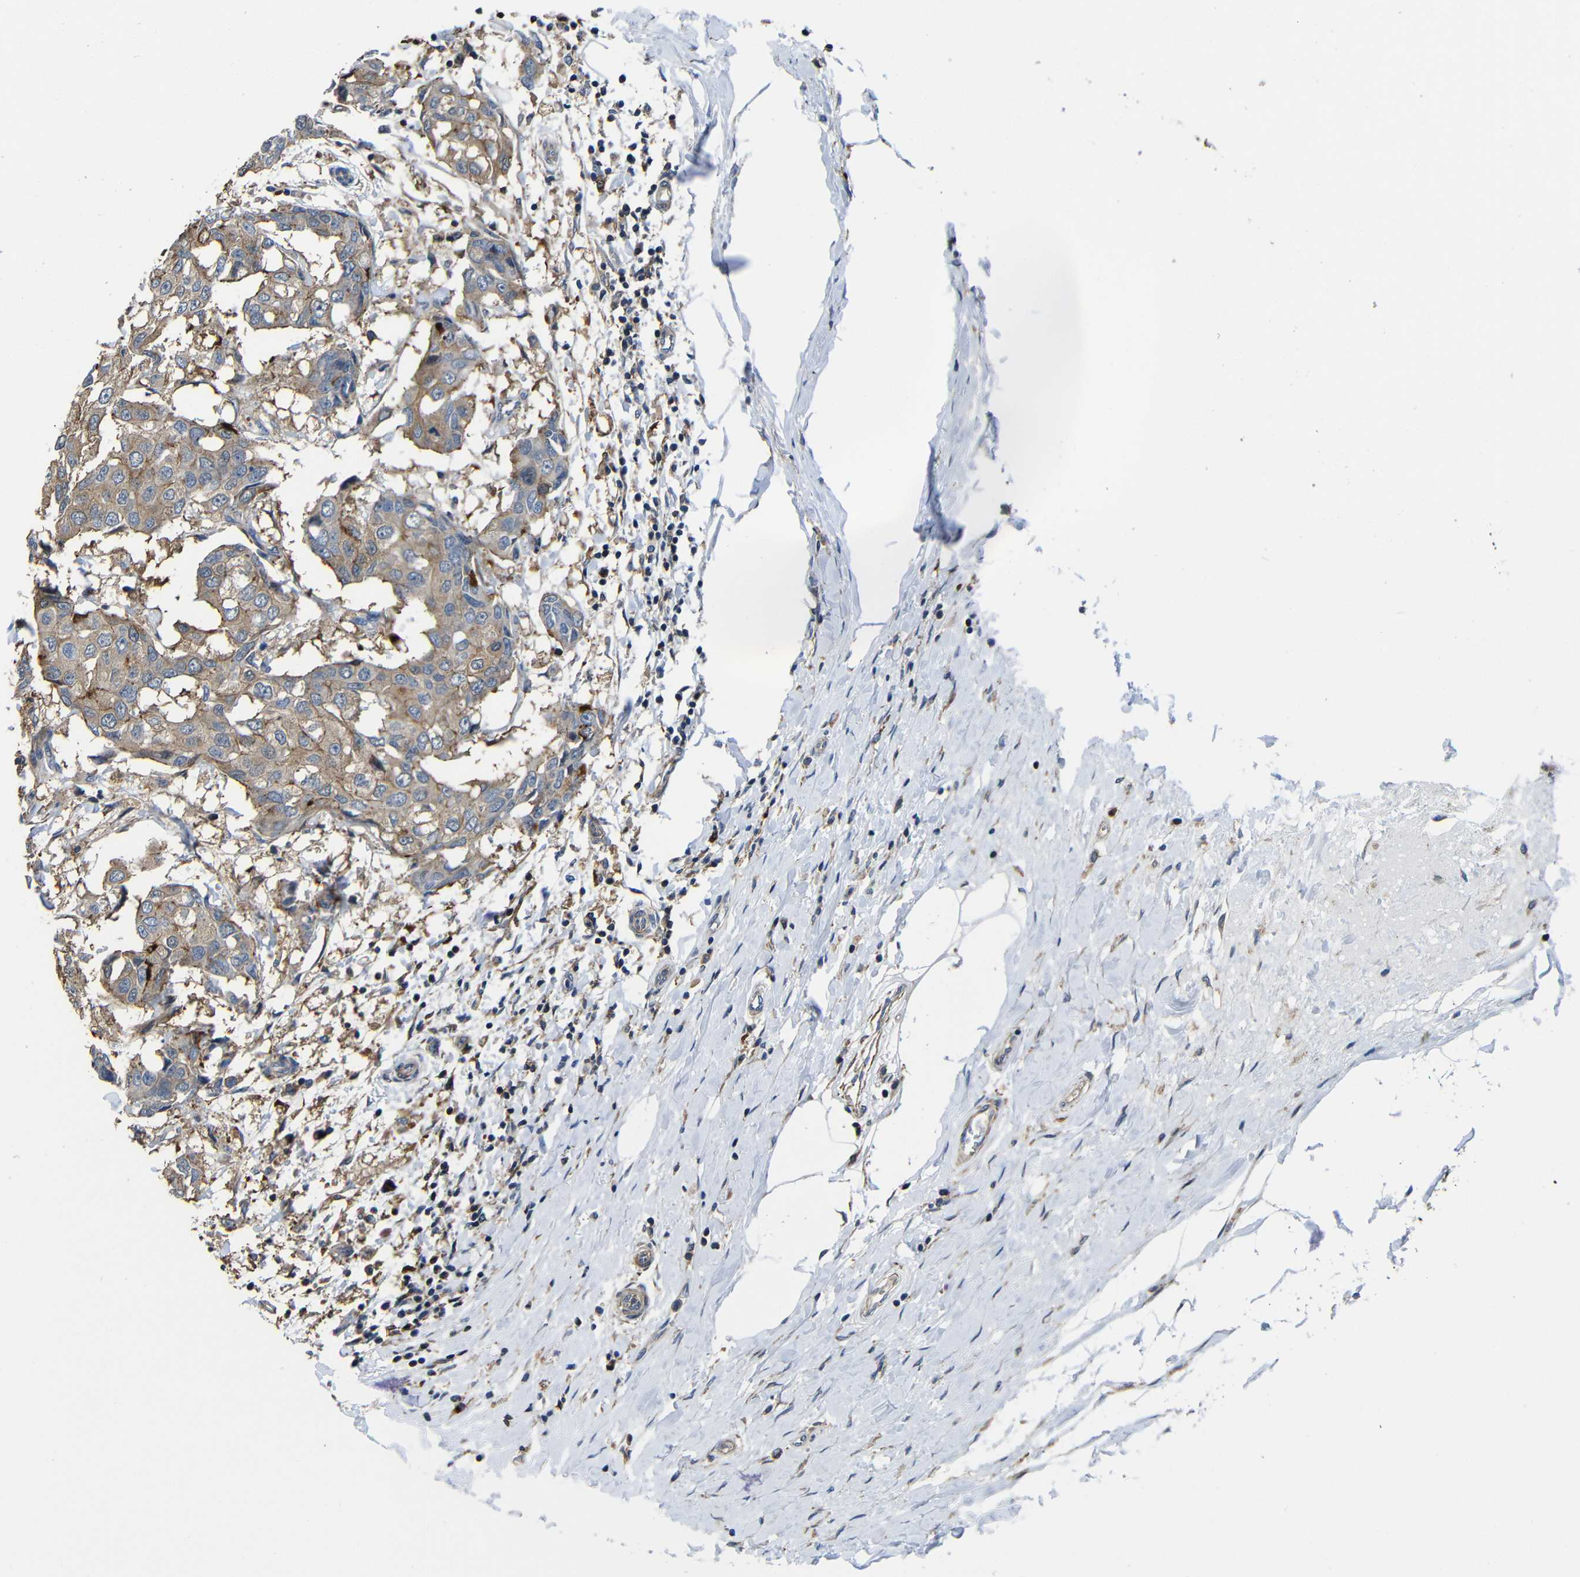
{"staining": {"intensity": "moderate", "quantity": ">75%", "location": "cytoplasmic/membranous"}, "tissue": "breast cancer", "cell_type": "Tumor cells", "image_type": "cancer", "snomed": [{"axis": "morphology", "description": "Duct carcinoma"}, {"axis": "topography", "description": "Breast"}], "caption": "High-power microscopy captured an immunohistochemistry image of breast cancer (intraductal carcinoma), revealing moderate cytoplasmic/membranous expression in approximately >75% of tumor cells. The staining was performed using DAB to visualize the protein expression in brown, while the nuclei were stained in blue with hematoxylin (Magnification: 20x).", "gene": "GDI1", "patient": {"sex": "female", "age": 27}}